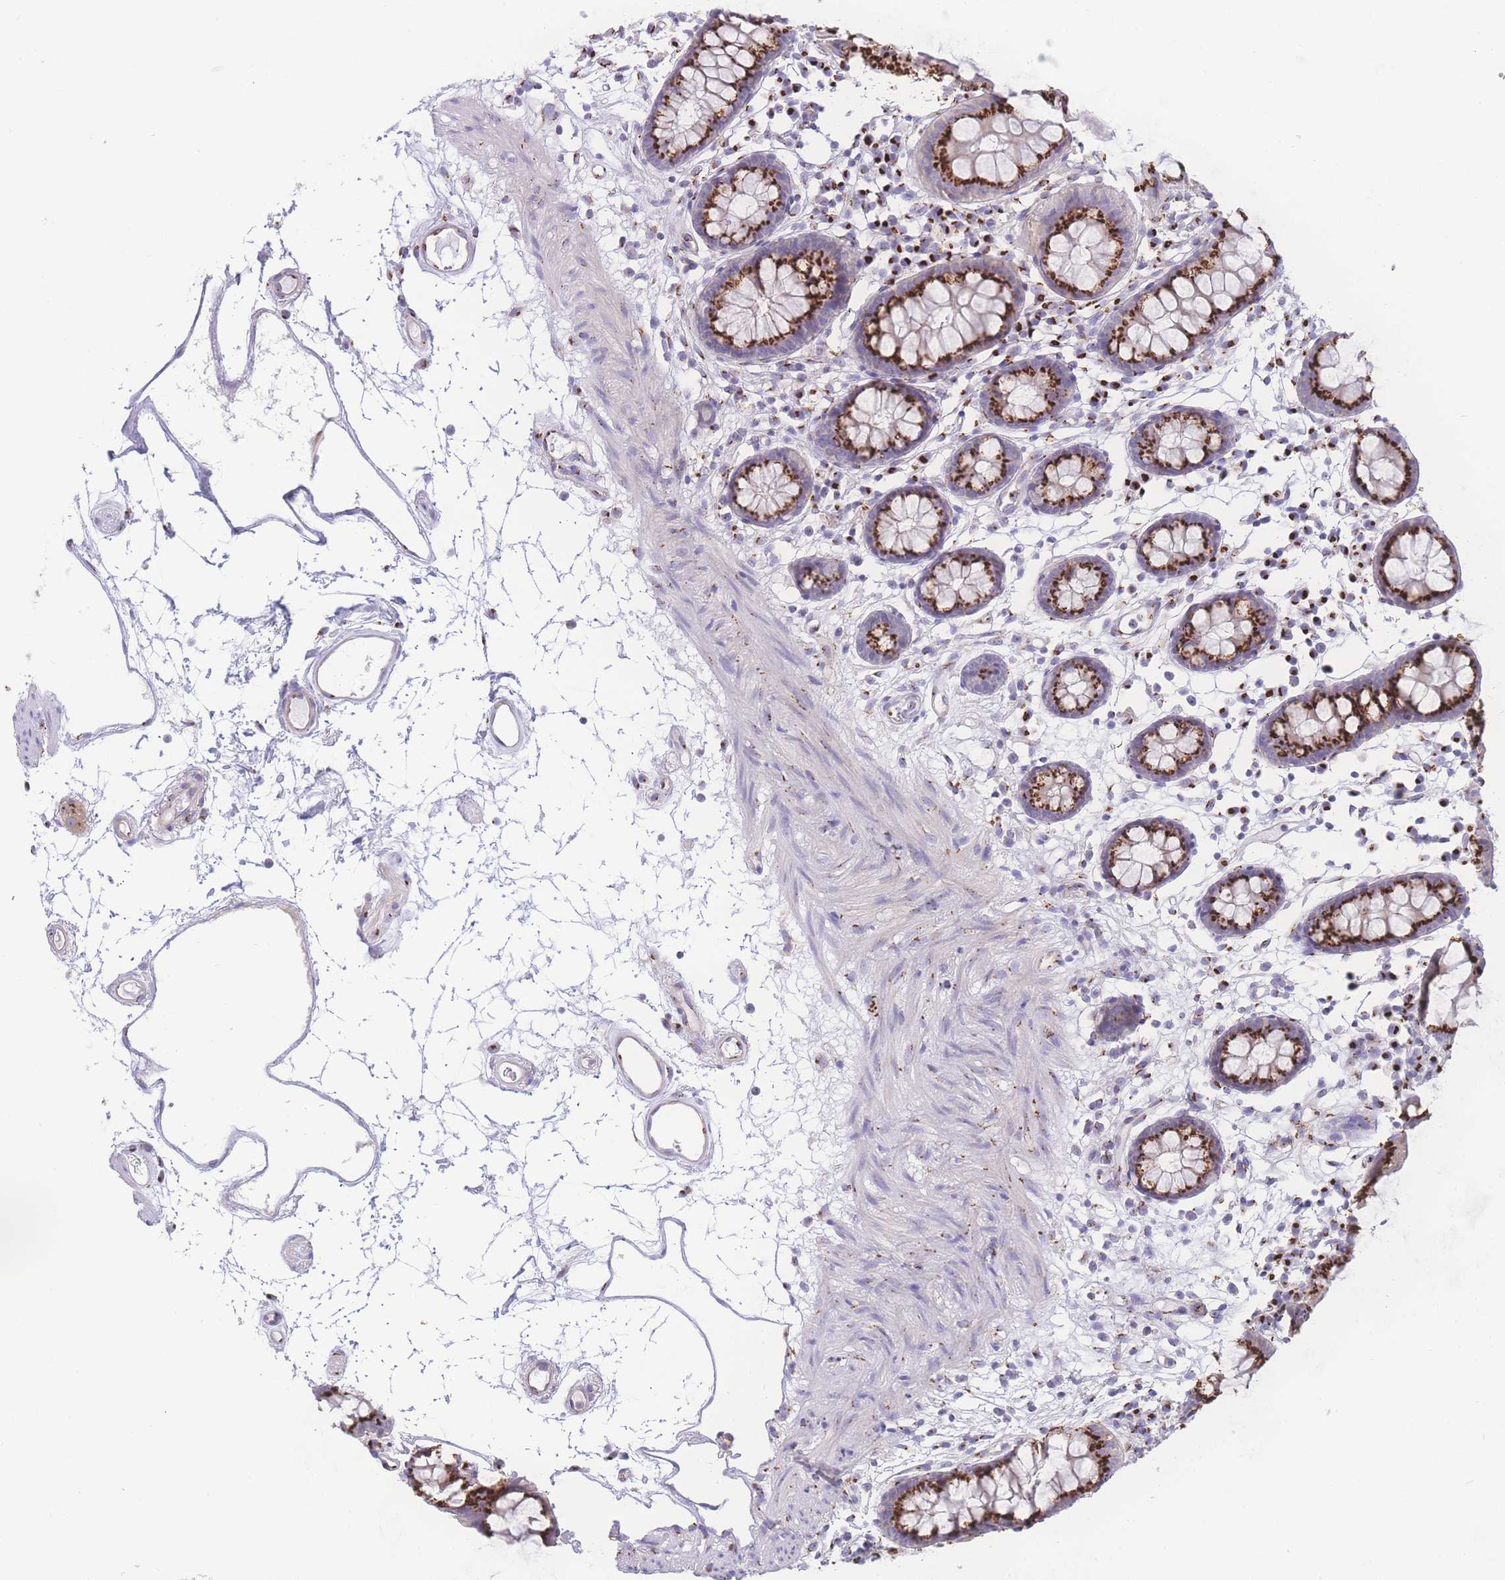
{"staining": {"intensity": "moderate", "quantity": "<25%", "location": "cytoplasmic/membranous"}, "tissue": "colon", "cell_type": "Endothelial cells", "image_type": "normal", "snomed": [{"axis": "morphology", "description": "Normal tissue, NOS"}, {"axis": "topography", "description": "Colon"}], "caption": "This histopathology image exhibits immunohistochemistry staining of unremarkable human colon, with low moderate cytoplasmic/membranous positivity in approximately <25% of endothelial cells.", "gene": "GOLM2", "patient": {"sex": "female", "age": 84}}